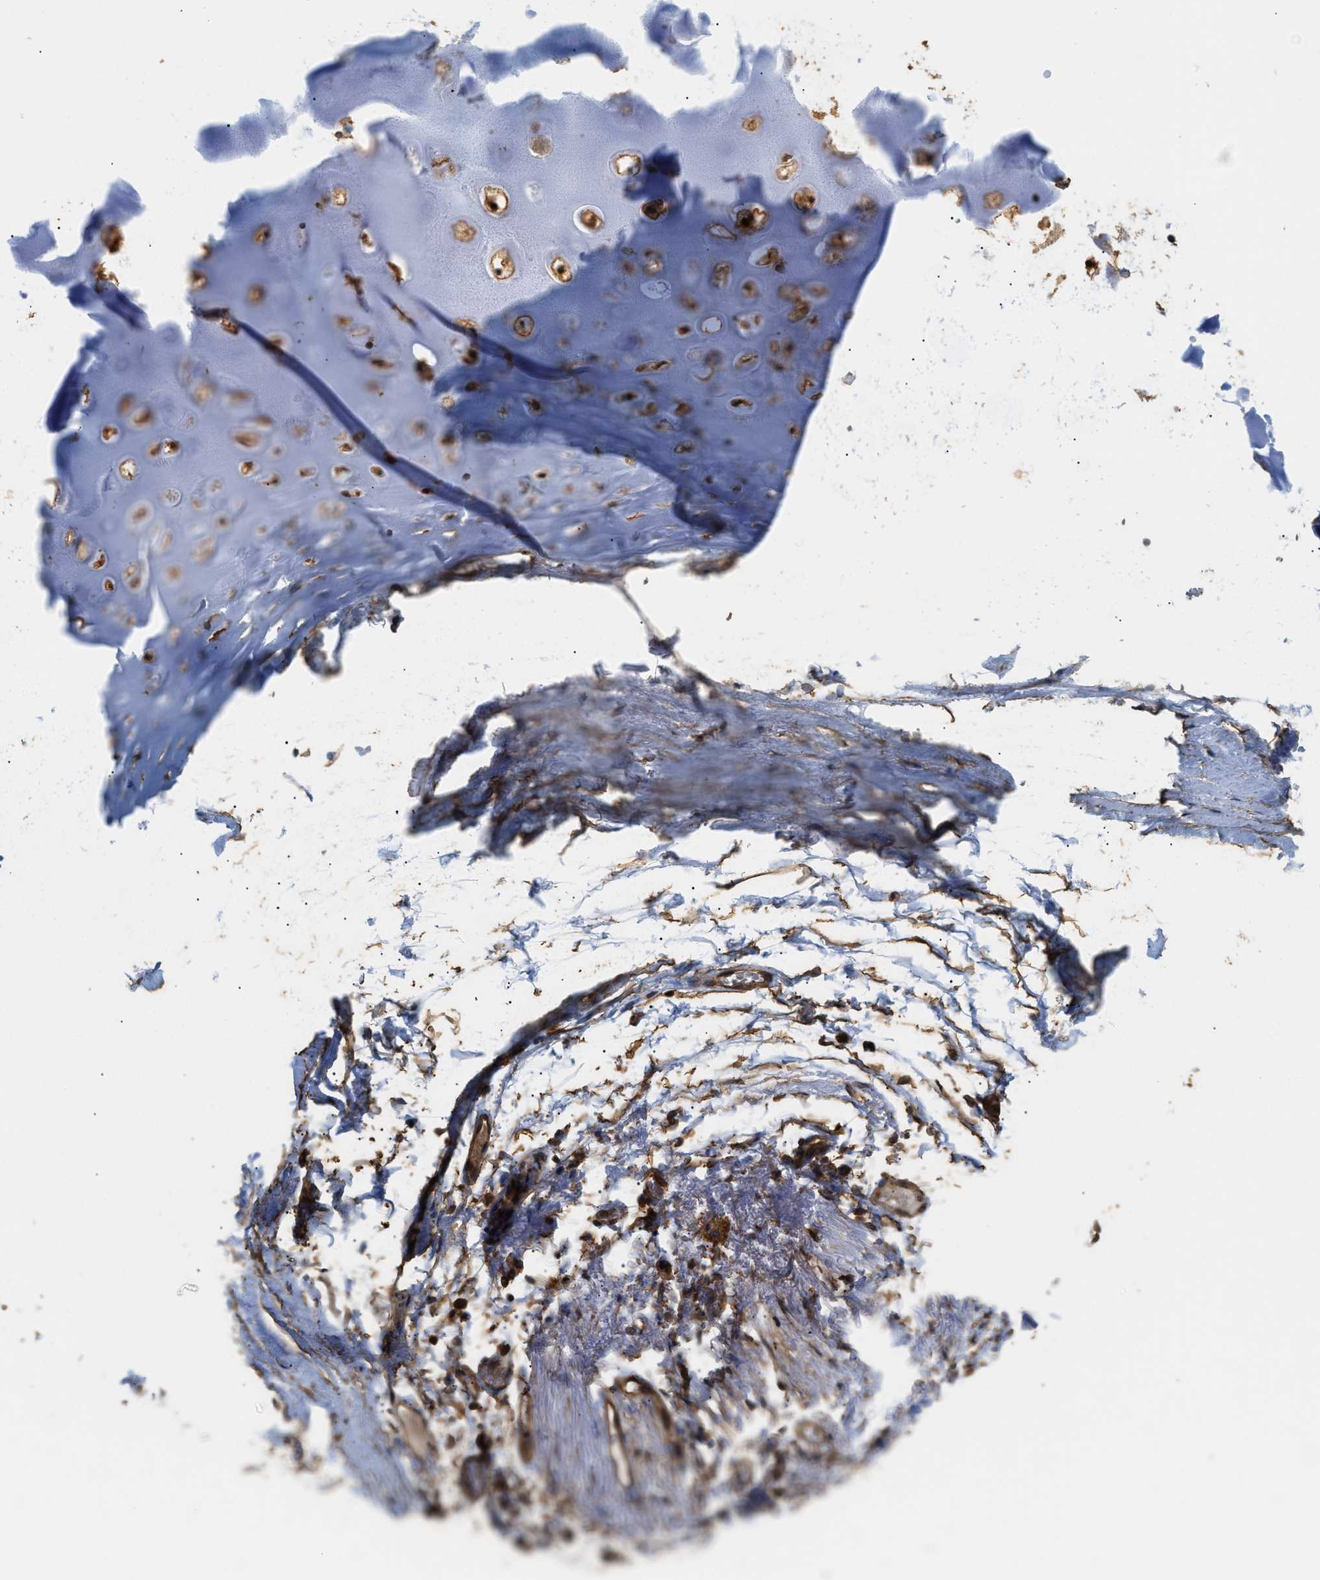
{"staining": {"intensity": "moderate", "quantity": ">75%", "location": "cytoplasmic/membranous"}, "tissue": "adipose tissue", "cell_type": "Adipocytes", "image_type": "normal", "snomed": [{"axis": "morphology", "description": "Normal tissue, NOS"}, {"axis": "topography", "description": "Bronchus"}], "caption": "The image exhibits staining of unremarkable adipose tissue, revealing moderate cytoplasmic/membranous protein positivity (brown color) within adipocytes. The staining was performed using DAB (3,3'-diaminobenzidine), with brown indicating positive protein expression. Nuclei are stained blue with hematoxylin.", "gene": "DDHD2", "patient": {"sex": "female", "age": 73}}